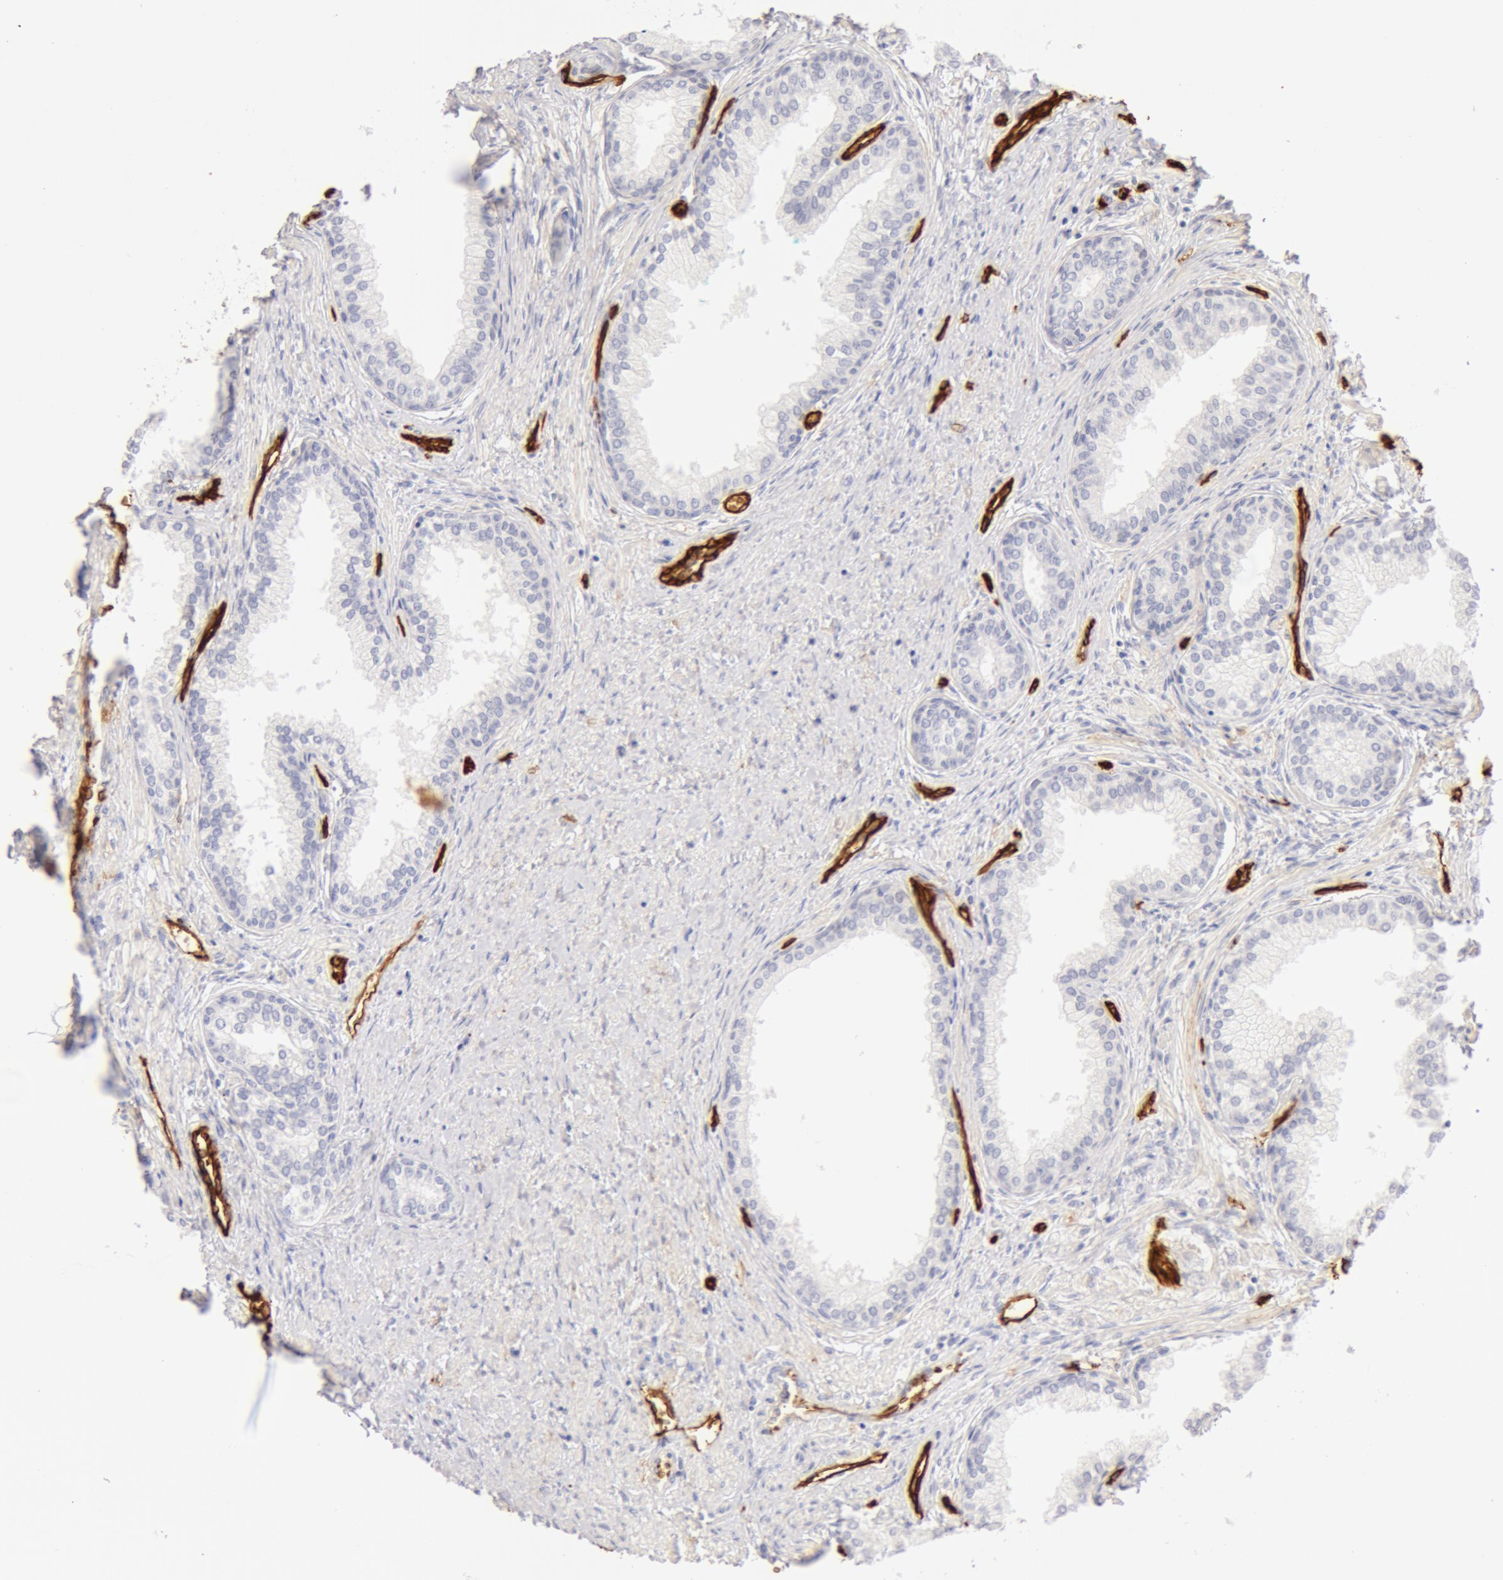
{"staining": {"intensity": "negative", "quantity": "none", "location": "none"}, "tissue": "prostate", "cell_type": "Glandular cells", "image_type": "normal", "snomed": [{"axis": "morphology", "description": "Normal tissue, NOS"}, {"axis": "topography", "description": "Prostate"}], "caption": "Immunohistochemistry (IHC) of normal human prostate demonstrates no staining in glandular cells. Nuclei are stained in blue.", "gene": "AQP1", "patient": {"sex": "male", "age": 68}}